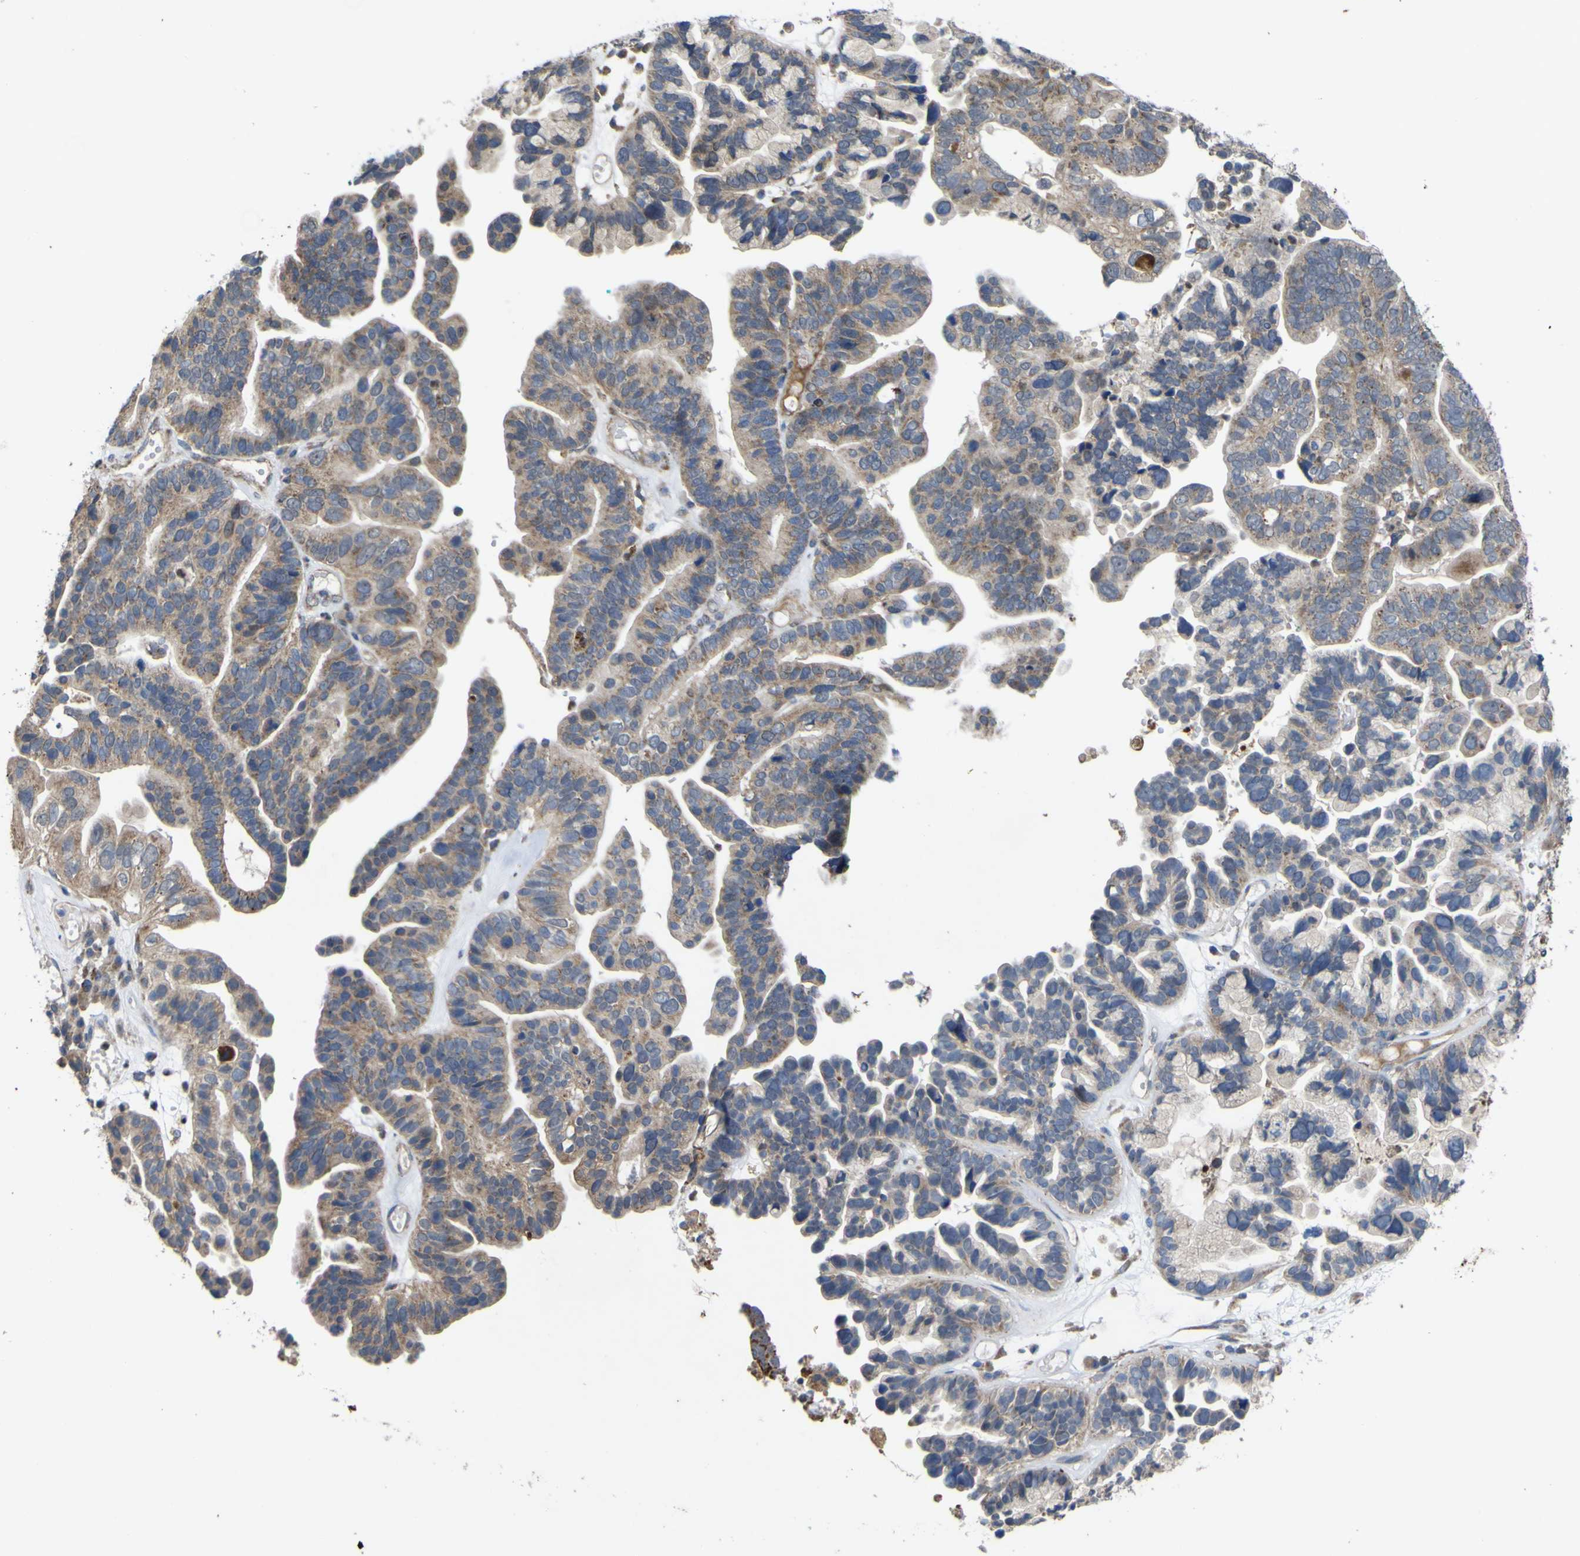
{"staining": {"intensity": "weak", "quantity": ">75%", "location": "cytoplasmic/membranous"}, "tissue": "ovarian cancer", "cell_type": "Tumor cells", "image_type": "cancer", "snomed": [{"axis": "morphology", "description": "Cystadenocarcinoma, serous, NOS"}, {"axis": "topography", "description": "Ovary"}], "caption": "The photomicrograph reveals a brown stain indicating the presence of a protein in the cytoplasmic/membranous of tumor cells in ovarian serous cystadenocarcinoma. (DAB = brown stain, brightfield microscopy at high magnification).", "gene": "IRAK2", "patient": {"sex": "female", "age": 56}}